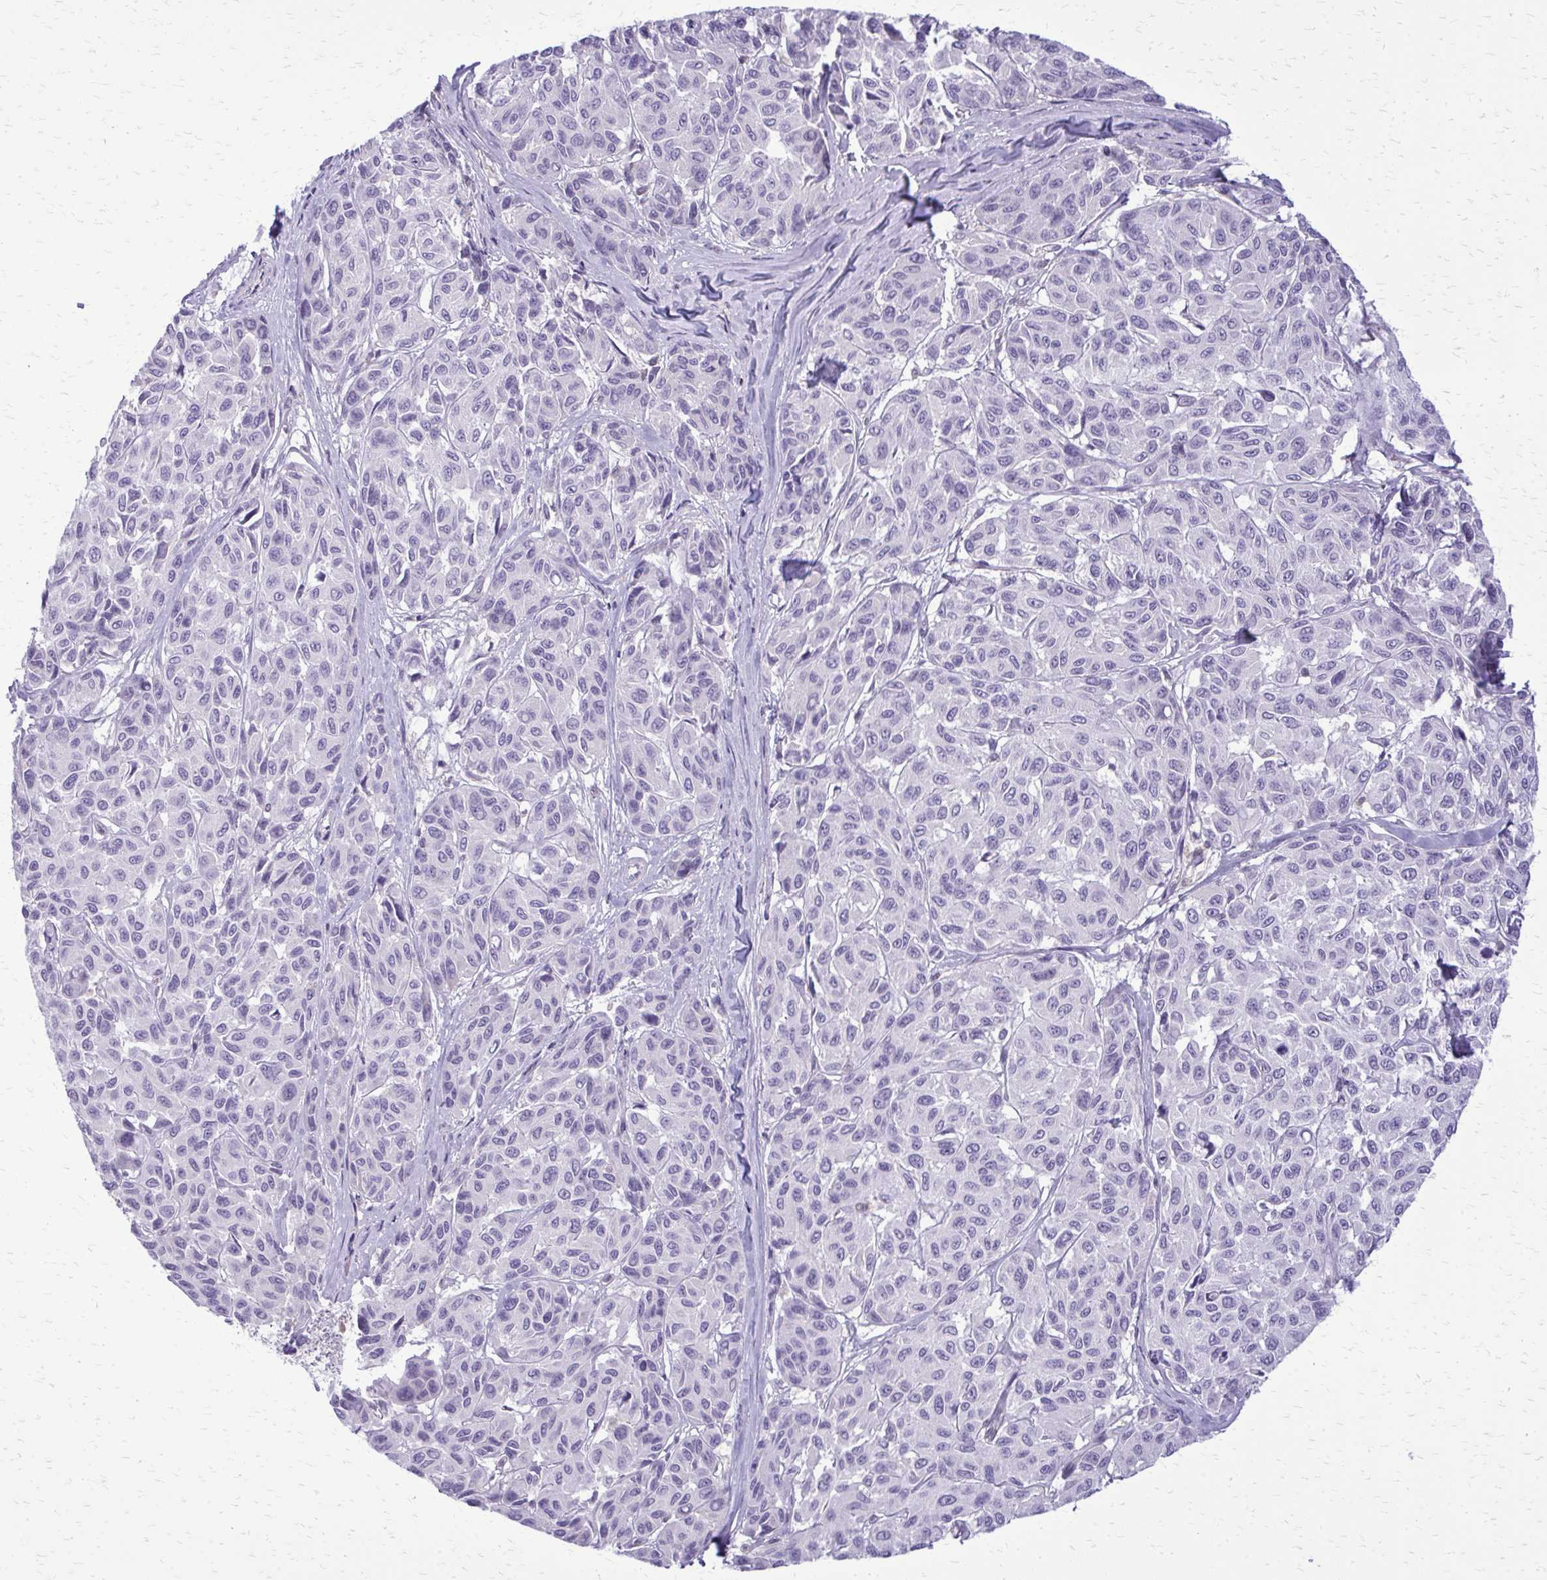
{"staining": {"intensity": "negative", "quantity": "none", "location": "none"}, "tissue": "melanoma", "cell_type": "Tumor cells", "image_type": "cancer", "snomed": [{"axis": "morphology", "description": "Malignant melanoma, NOS"}, {"axis": "topography", "description": "Skin"}], "caption": "Tumor cells are negative for brown protein staining in malignant melanoma.", "gene": "GLRX", "patient": {"sex": "female", "age": 66}}